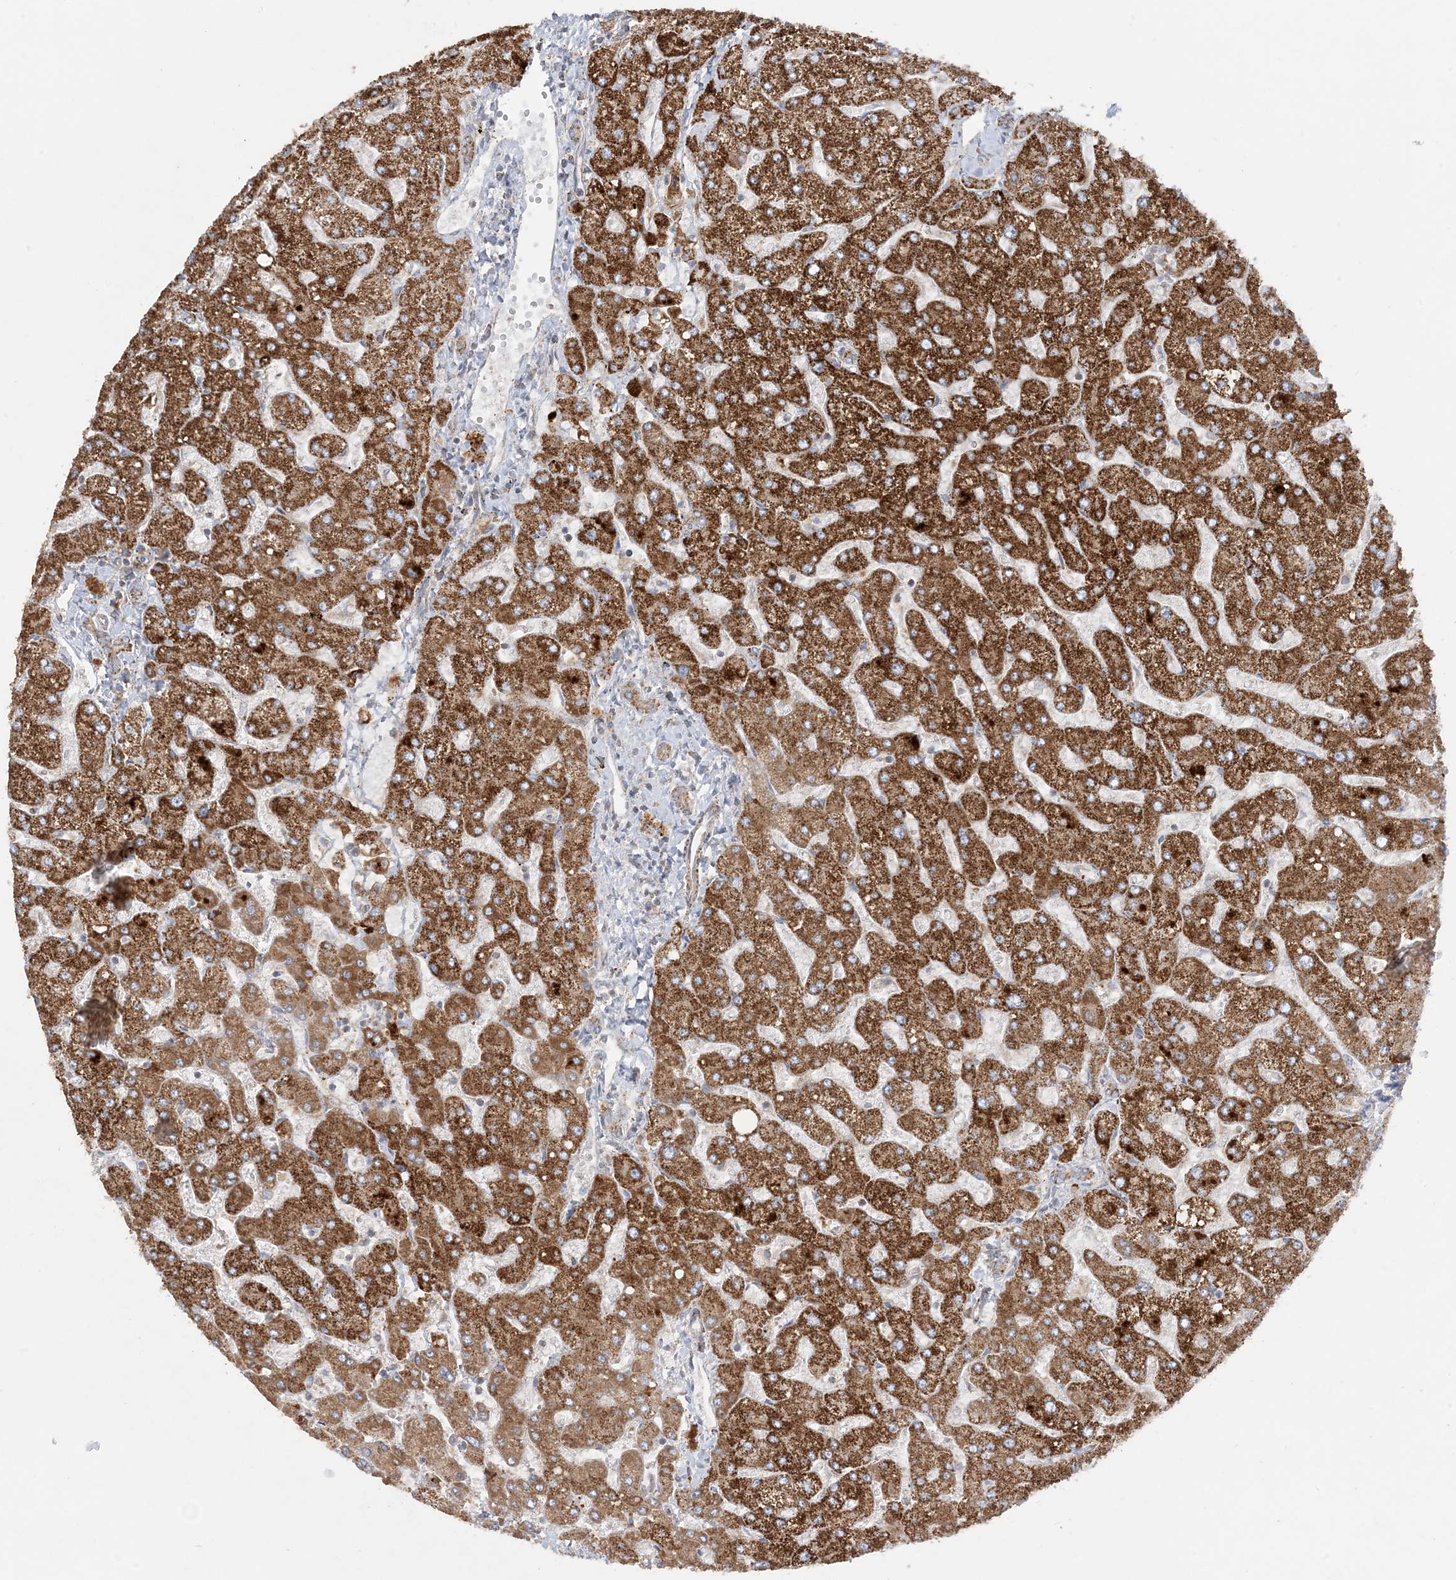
{"staining": {"intensity": "moderate", "quantity": ">75%", "location": "cytoplasmic/membranous"}, "tissue": "liver", "cell_type": "Cholangiocytes", "image_type": "normal", "snomed": [{"axis": "morphology", "description": "Normal tissue, NOS"}, {"axis": "topography", "description": "Liver"}], "caption": "Immunohistochemistry (IHC) of benign human liver displays medium levels of moderate cytoplasmic/membranous expression in about >75% of cholangiocytes. (DAB (3,3'-diaminobenzidine) IHC, brown staining for protein, blue staining for nuclei).", "gene": "NDUFAF3", "patient": {"sex": "male", "age": 55}}